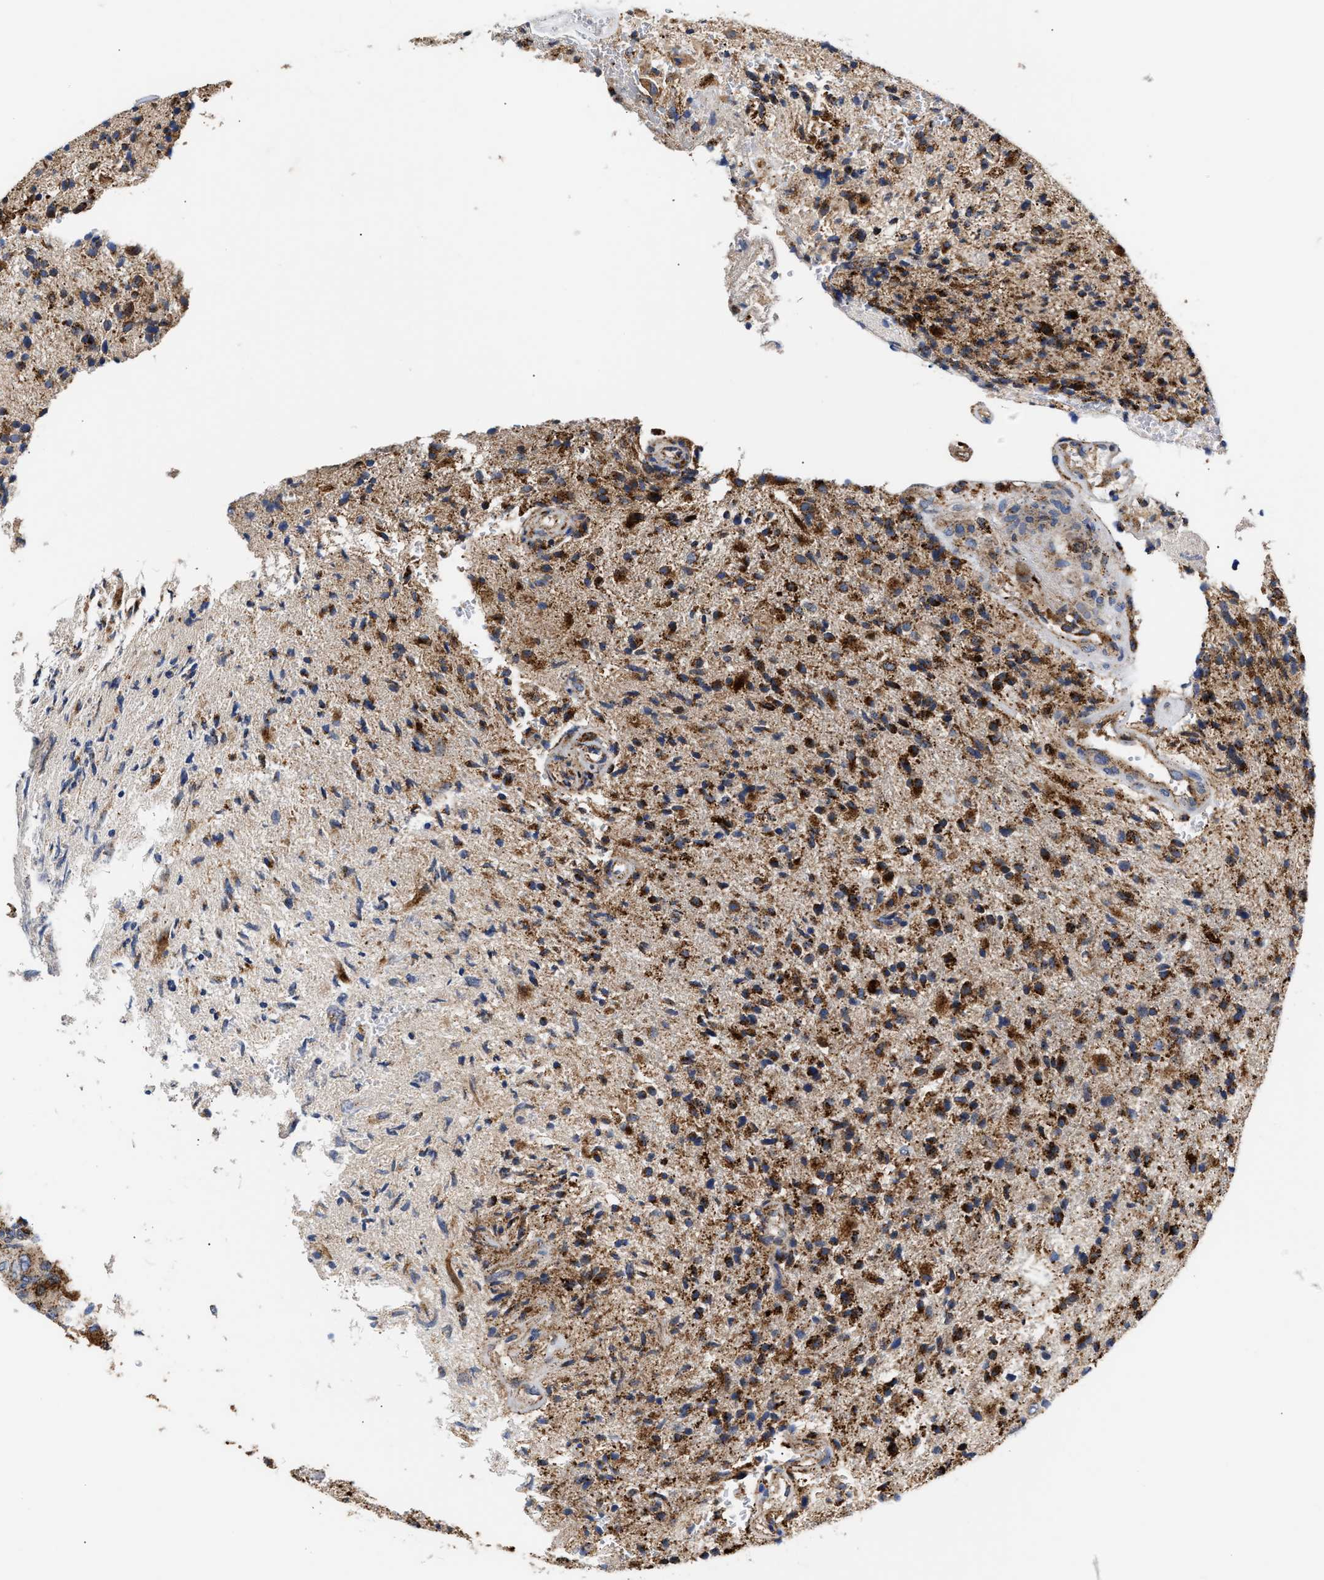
{"staining": {"intensity": "strong", "quantity": ">75%", "location": "cytoplasmic/membranous"}, "tissue": "glioma", "cell_type": "Tumor cells", "image_type": "cancer", "snomed": [{"axis": "morphology", "description": "Glioma, malignant, High grade"}, {"axis": "topography", "description": "Brain"}], "caption": "Glioma was stained to show a protein in brown. There is high levels of strong cytoplasmic/membranous expression in about >75% of tumor cells.", "gene": "CCDC146", "patient": {"sex": "male", "age": 72}}